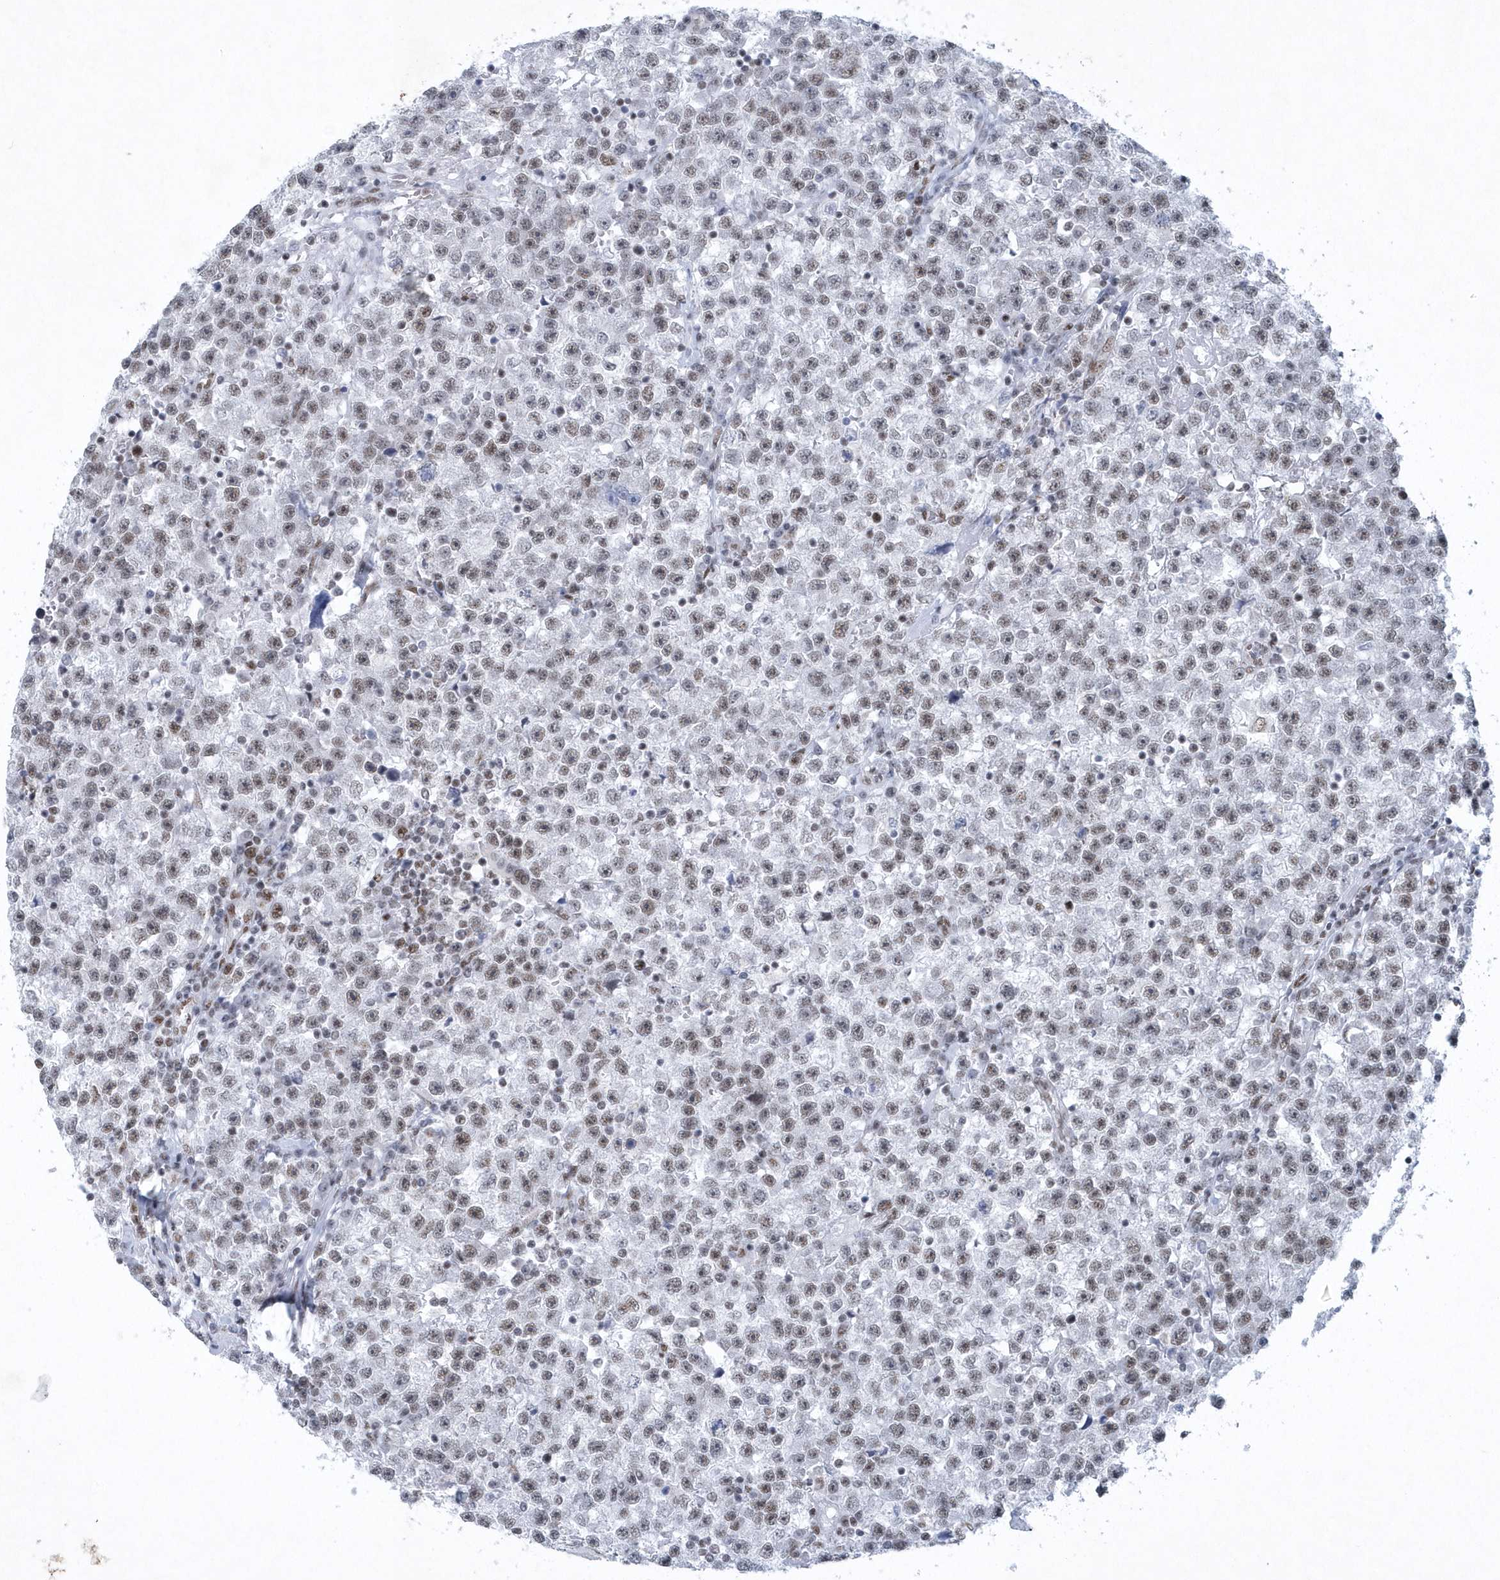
{"staining": {"intensity": "weak", "quantity": "25%-75%", "location": "nuclear"}, "tissue": "testis cancer", "cell_type": "Tumor cells", "image_type": "cancer", "snomed": [{"axis": "morphology", "description": "Seminoma, NOS"}, {"axis": "topography", "description": "Testis"}], "caption": "Brown immunohistochemical staining in testis cancer (seminoma) exhibits weak nuclear staining in approximately 25%-75% of tumor cells. (DAB (3,3'-diaminobenzidine) = brown stain, brightfield microscopy at high magnification).", "gene": "DCLRE1A", "patient": {"sex": "male", "age": 22}}